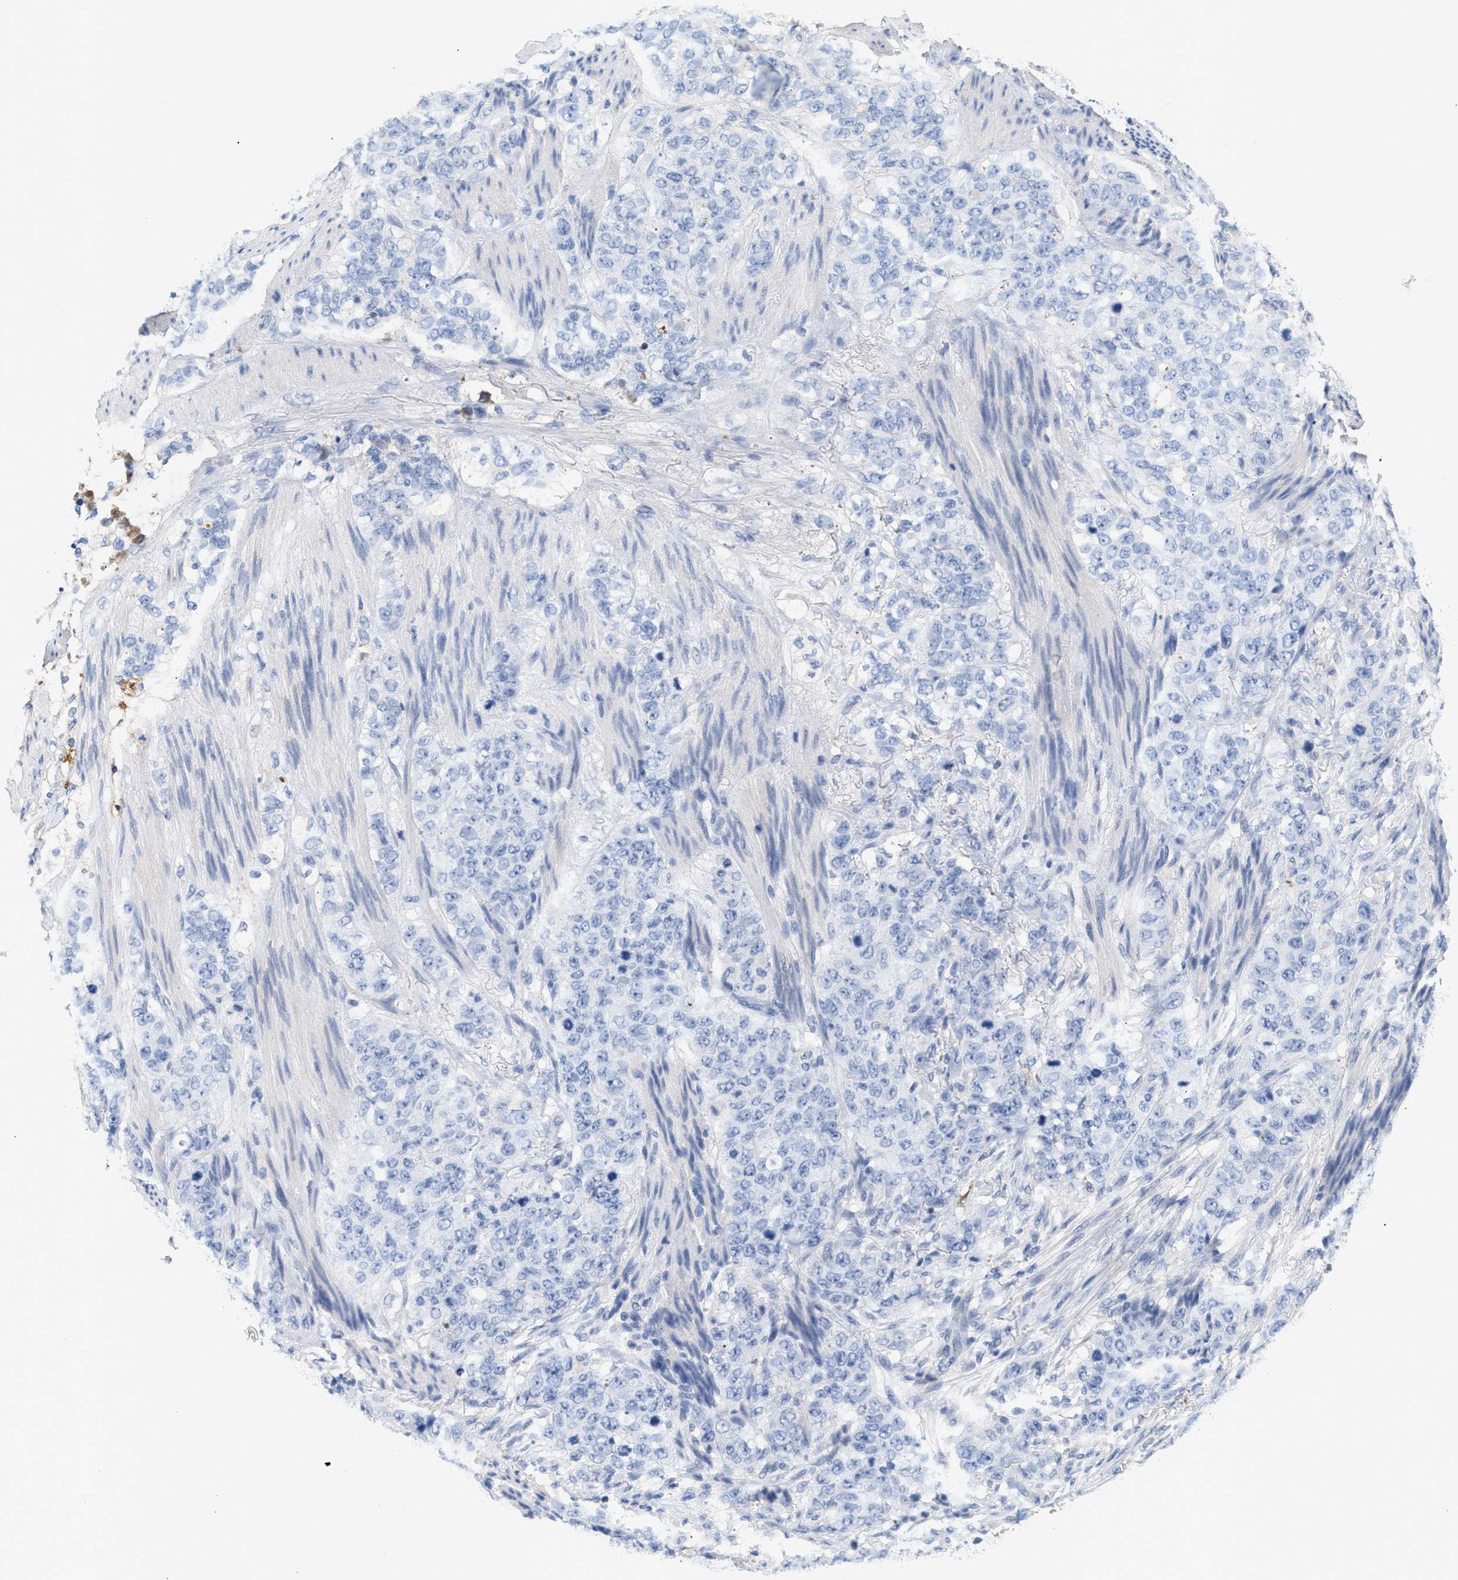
{"staining": {"intensity": "negative", "quantity": "none", "location": "none"}, "tissue": "stomach cancer", "cell_type": "Tumor cells", "image_type": "cancer", "snomed": [{"axis": "morphology", "description": "Adenocarcinoma, NOS"}, {"axis": "topography", "description": "Stomach"}], "caption": "This histopathology image is of adenocarcinoma (stomach) stained with IHC to label a protein in brown with the nuclei are counter-stained blue. There is no positivity in tumor cells.", "gene": "APOH", "patient": {"sex": "male", "age": 48}}